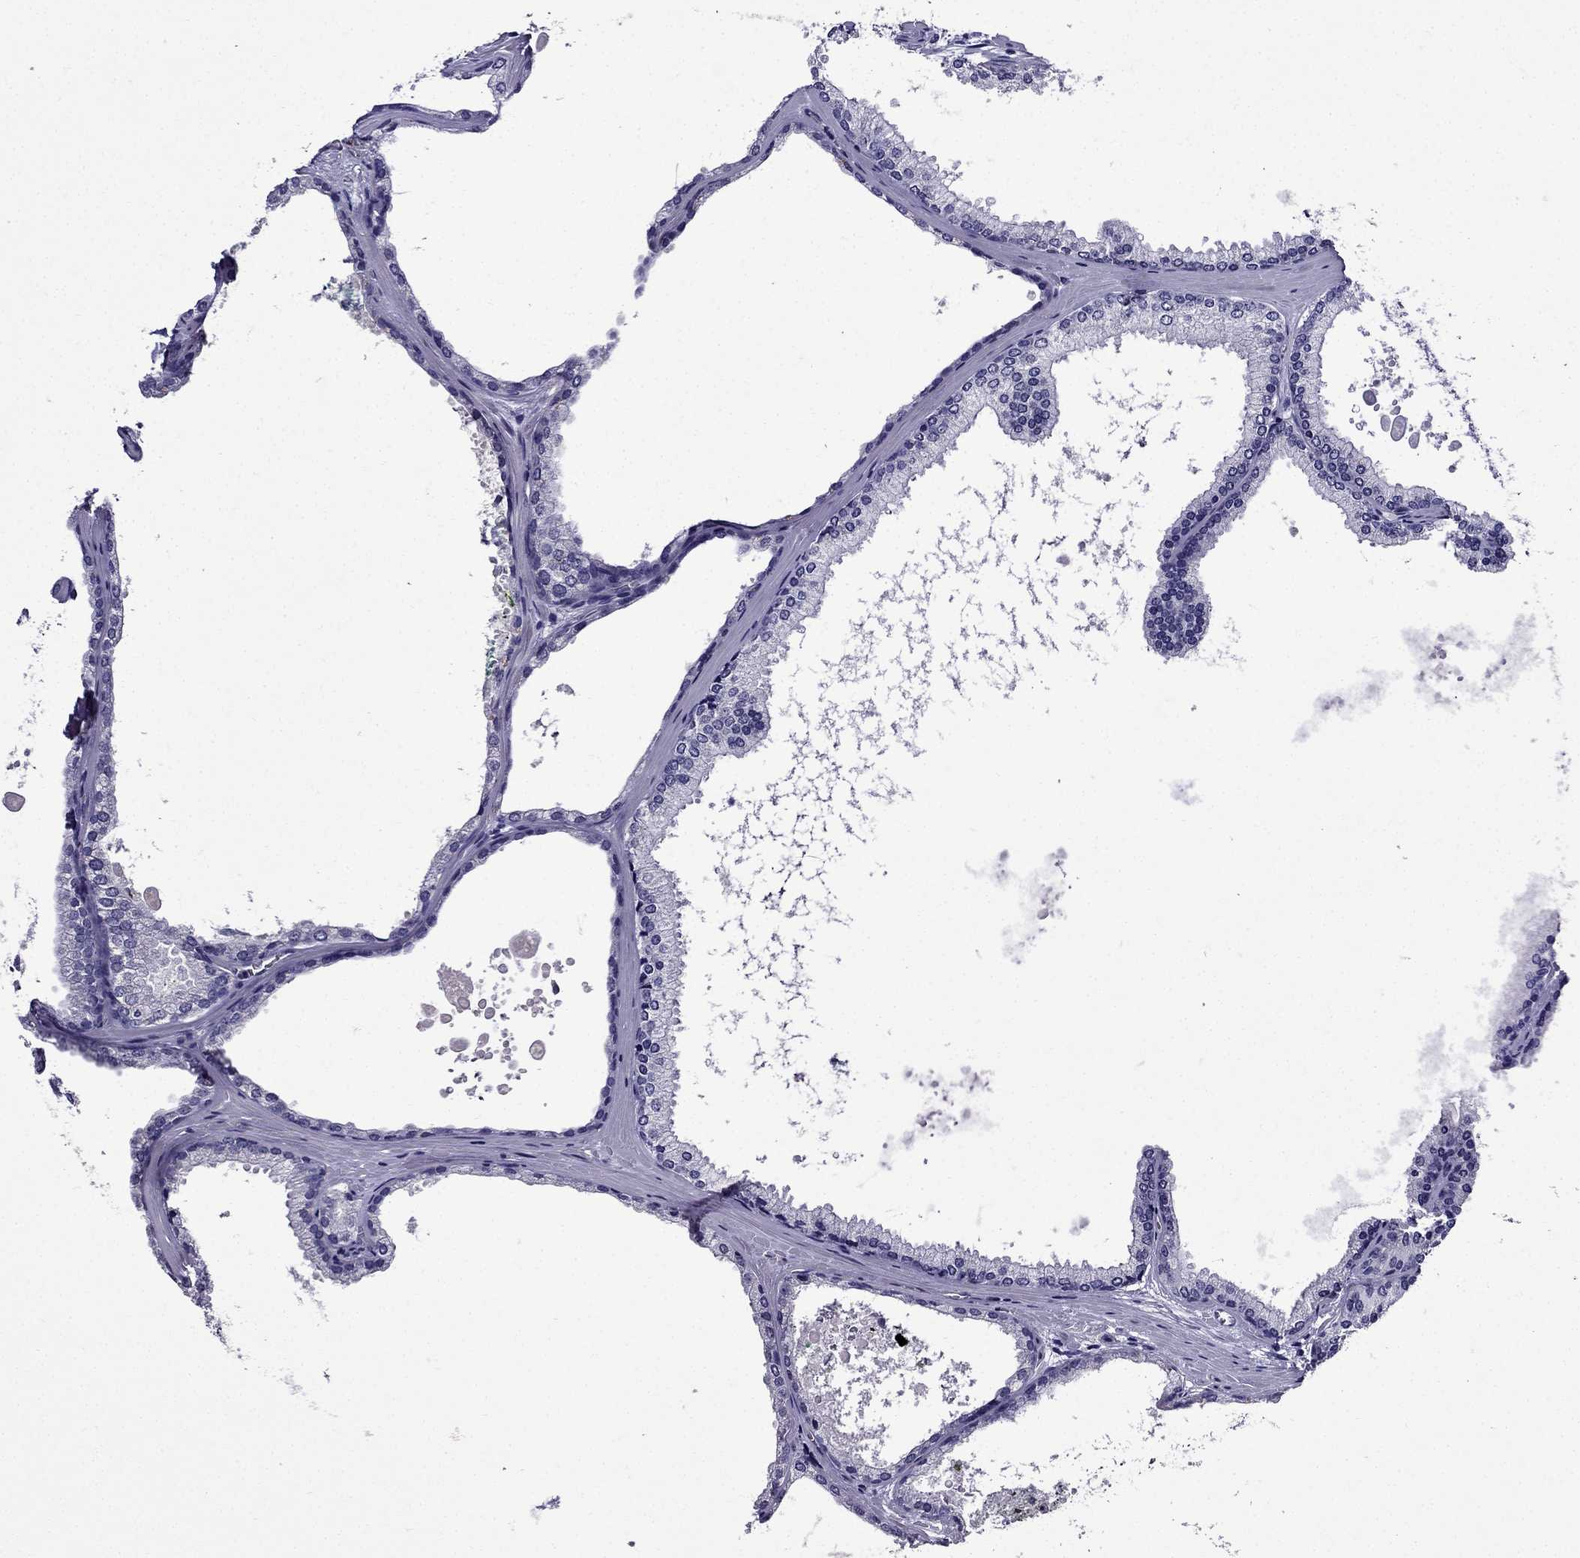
{"staining": {"intensity": "negative", "quantity": "none", "location": "none"}, "tissue": "prostate cancer", "cell_type": "Tumor cells", "image_type": "cancer", "snomed": [{"axis": "morphology", "description": "Adenocarcinoma, Low grade"}, {"axis": "topography", "description": "Prostate"}], "caption": "Low-grade adenocarcinoma (prostate) stained for a protein using immunohistochemistry (IHC) shows no expression tumor cells.", "gene": "DNAH17", "patient": {"sex": "male", "age": 56}}